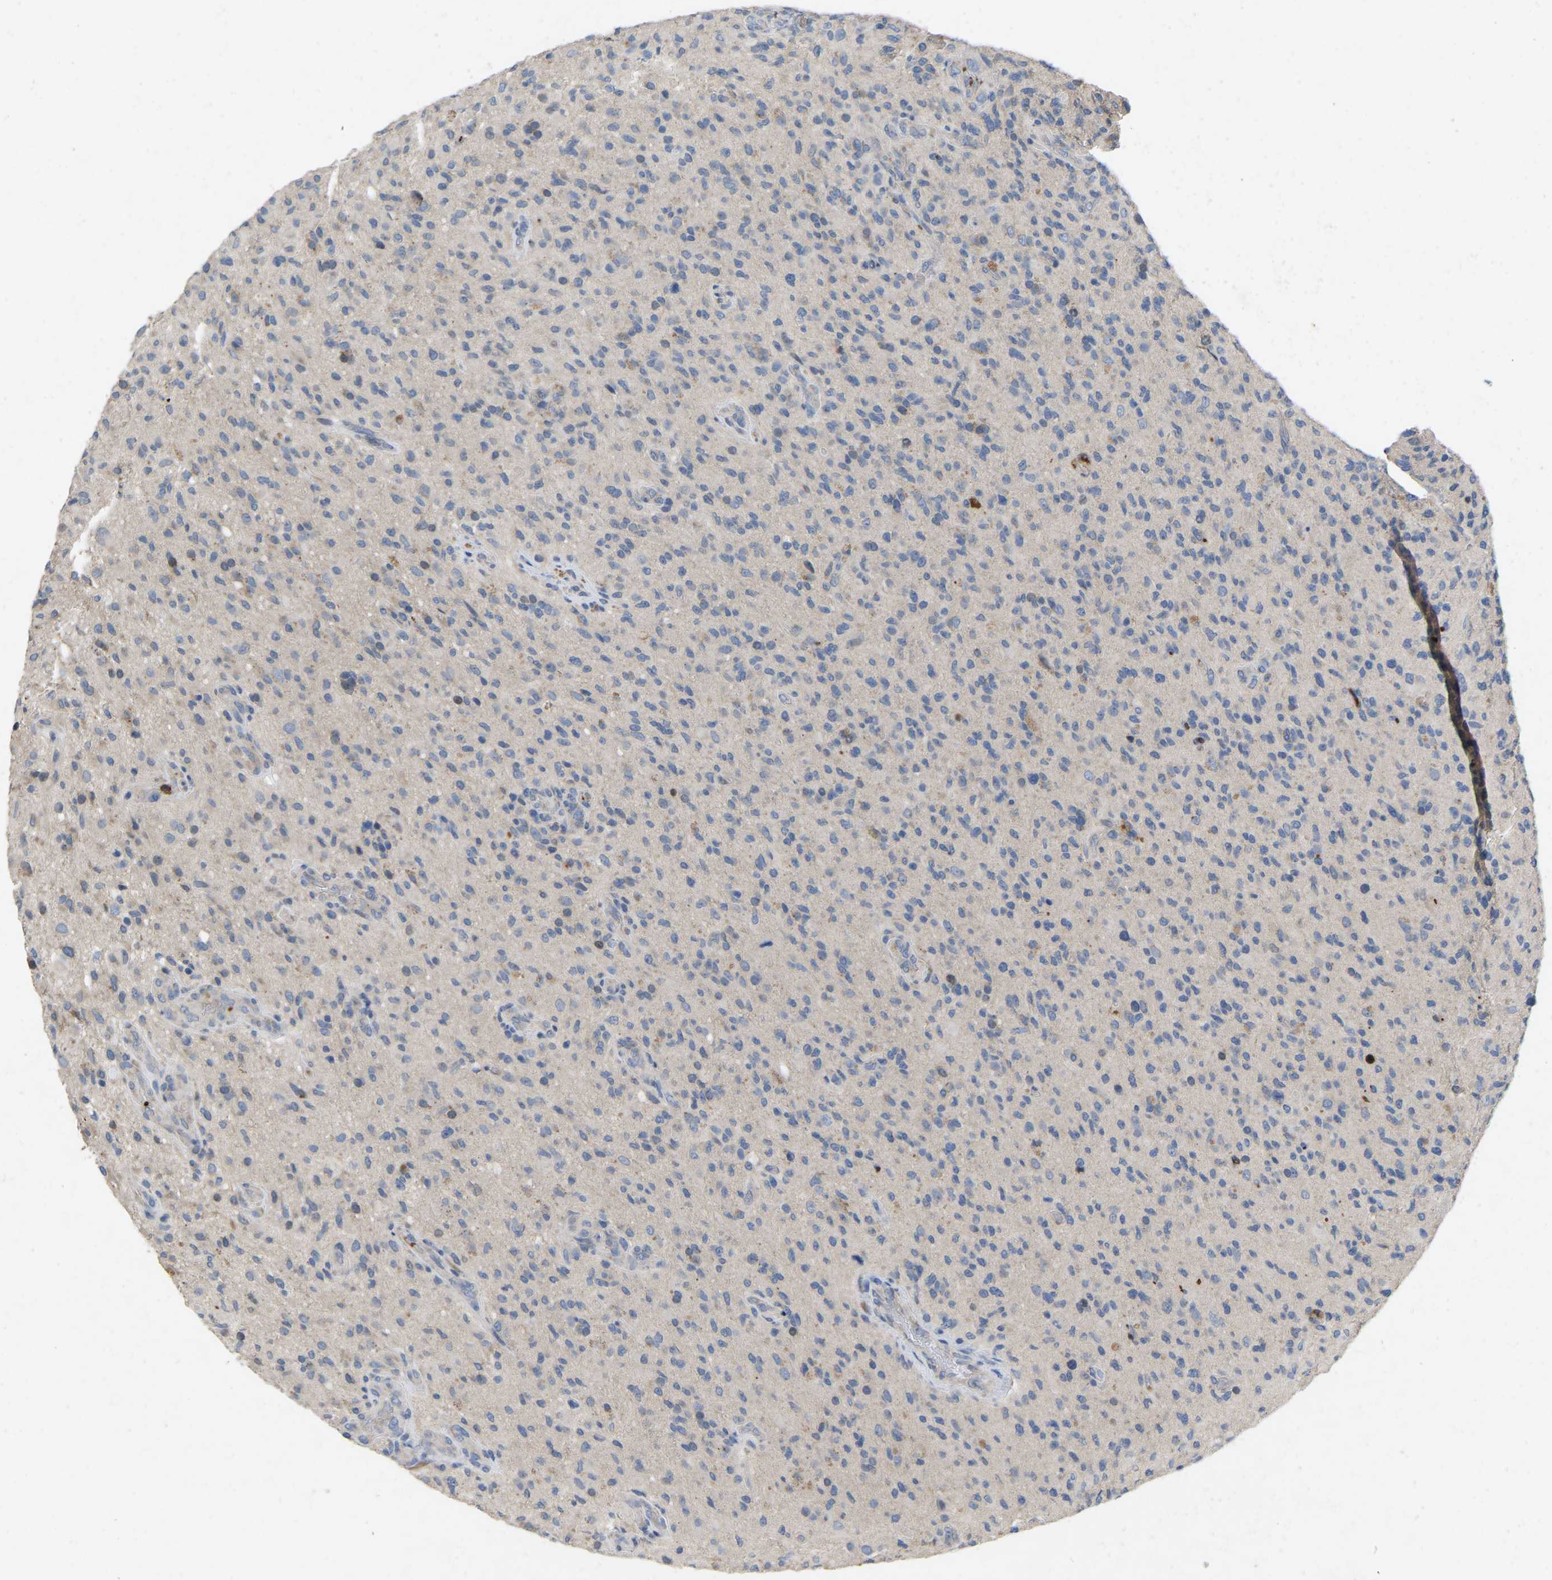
{"staining": {"intensity": "negative", "quantity": "none", "location": "none"}, "tissue": "glioma", "cell_type": "Tumor cells", "image_type": "cancer", "snomed": [{"axis": "morphology", "description": "Glioma, malignant, High grade"}, {"axis": "topography", "description": "Brain"}], "caption": "Tumor cells show no significant protein staining in malignant glioma (high-grade).", "gene": "RHEB", "patient": {"sex": "male", "age": 71}}